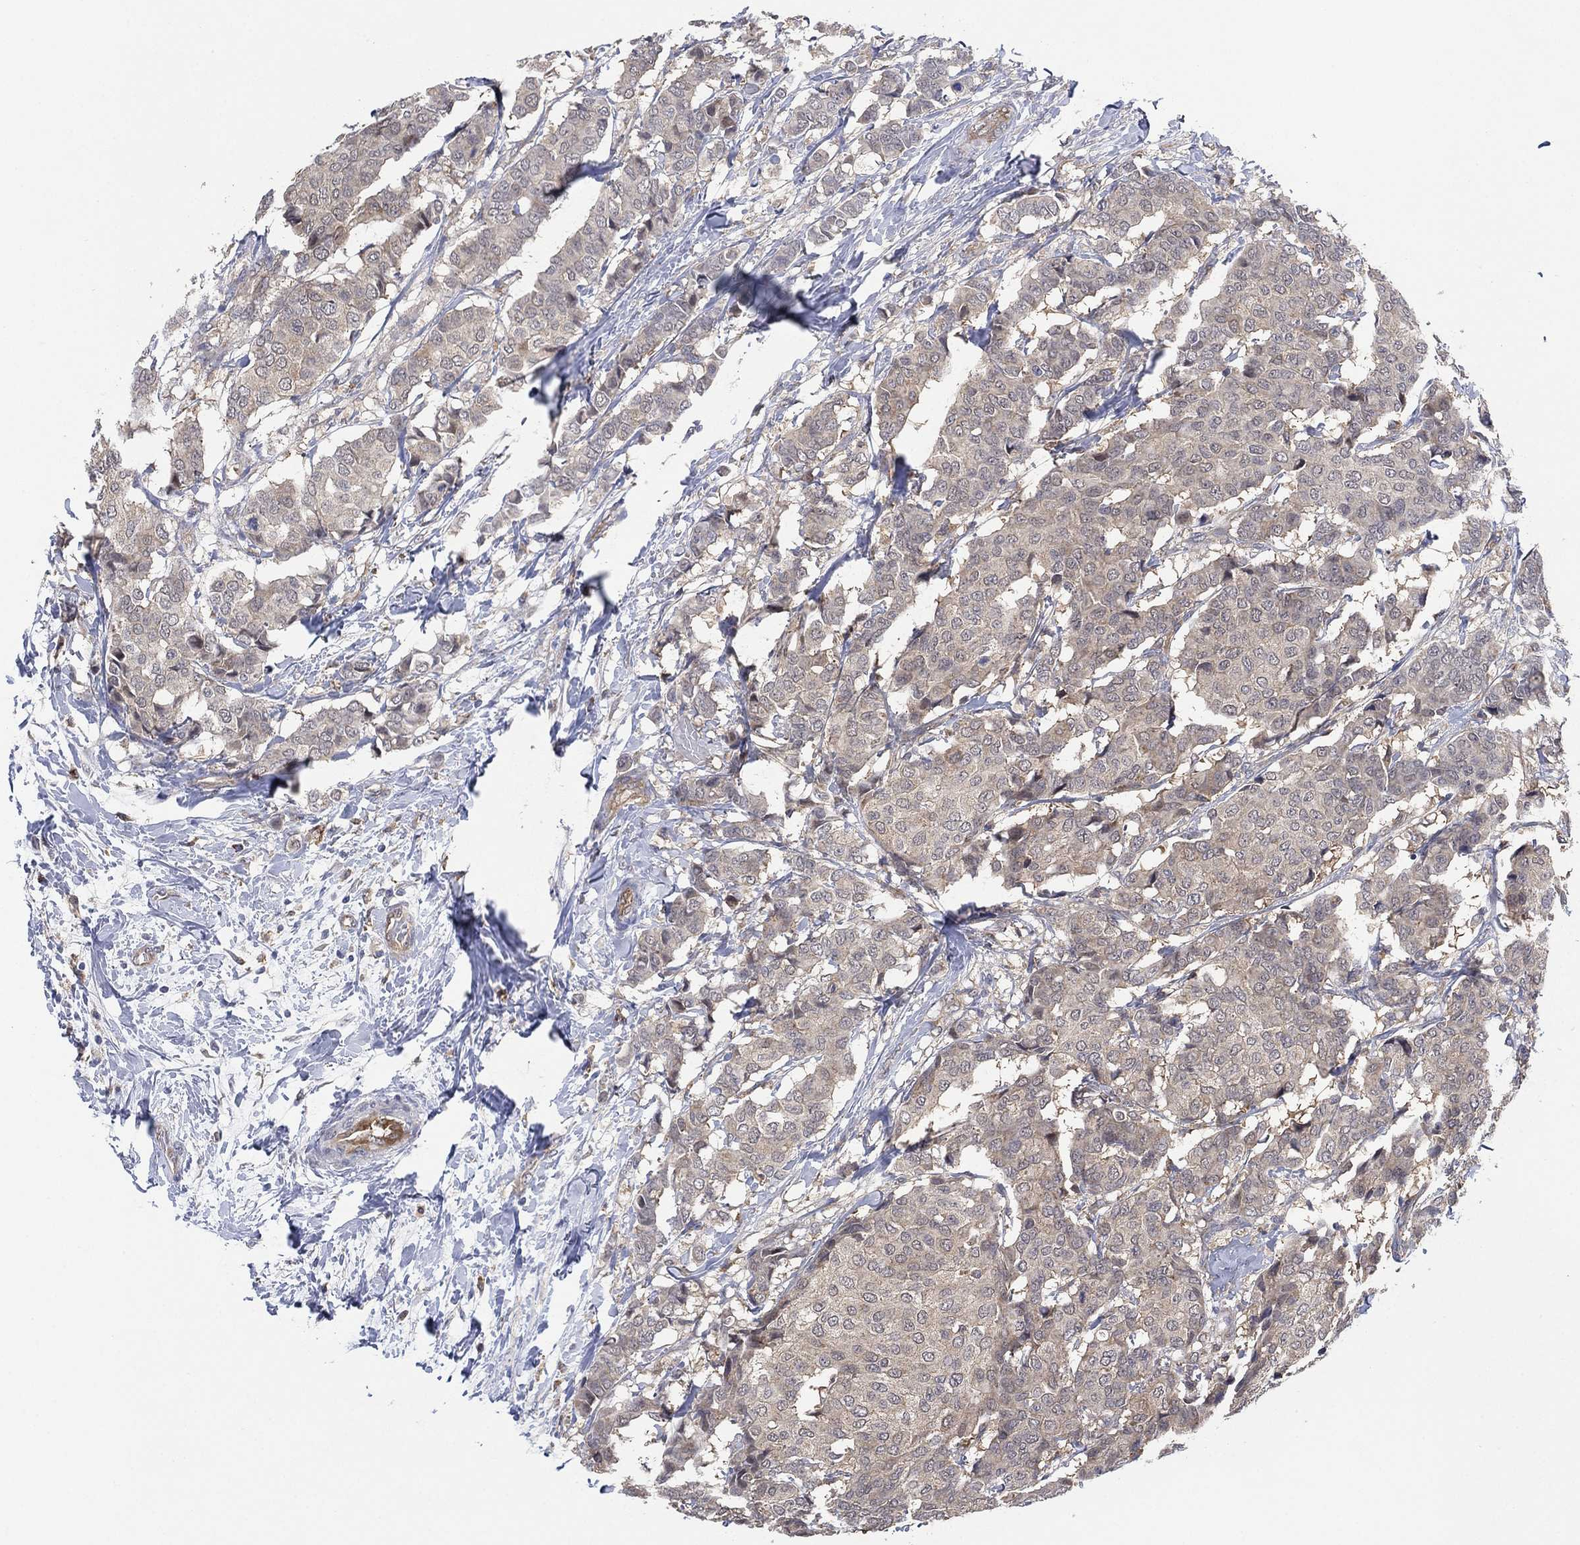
{"staining": {"intensity": "negative", "quantity": "none", "location": "none"}, "tissue": "breast cancer", "cell_type": "Tumor cells", "image_type": "cancer", "snomed": [{"axis": "morphology", "description": "Duct carcinoma"}, {"axis": "topography", "description": "Breast"}], "caption": "DAB (3,3'-diaminobenzidine) immunohistochemical staining of human intraductal carcinoma (breast) reveals no significant staining in tumor cells.", "gene": "FES", "patient": {"sex": "female", "age": 75}}